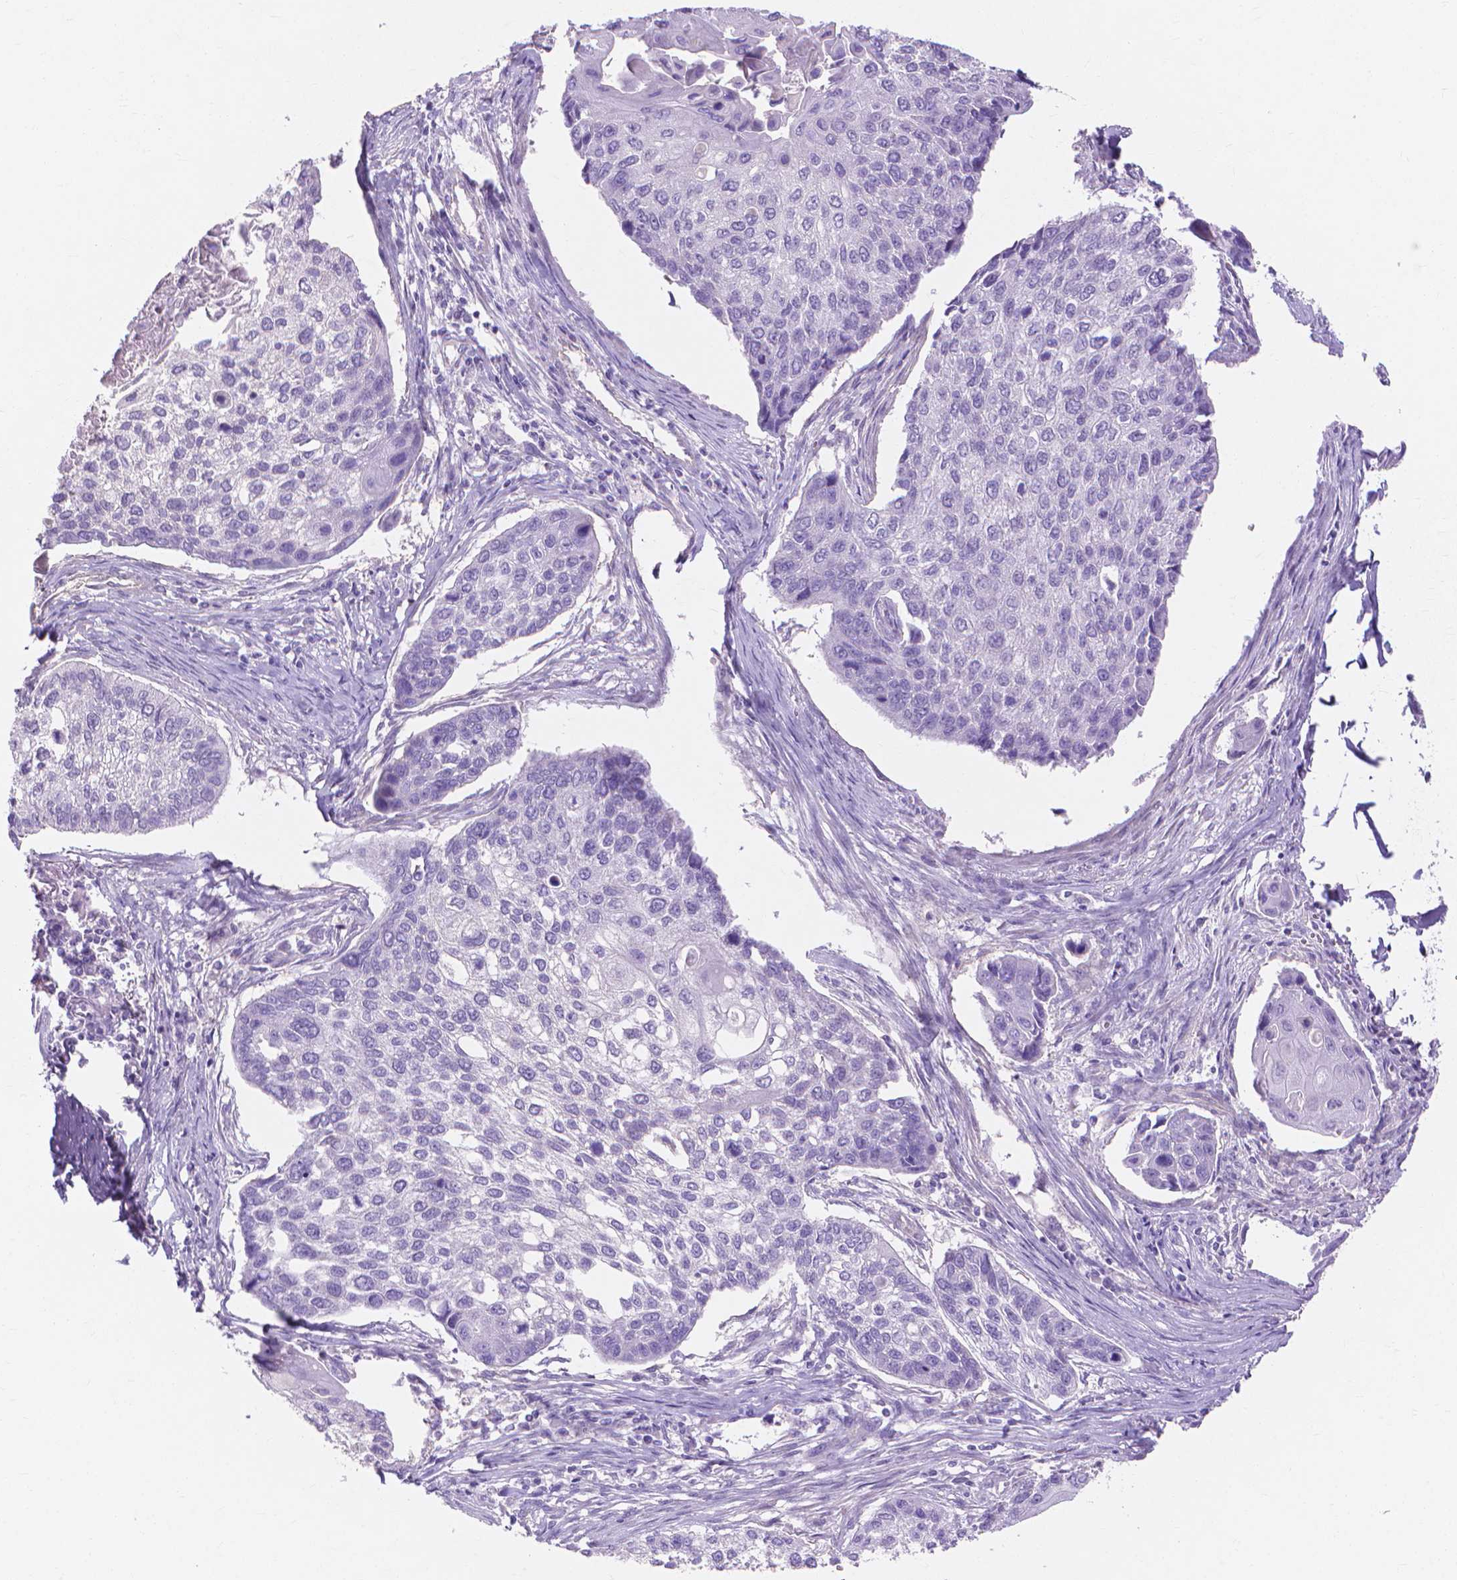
{"staining": {"intensity": "negative", "quantity": "none", "location": "none"}, "tissue": "lung cancer", "cell_type": "Tumor cells", "image_type": "cancer", "snomed": [{"axis": "morphology", "description": "Squamous cell carcinoma, NOS"}, {"axis": "morphology", "description": "Squamous cell carcinoma, metastatic, NOS"}, {"axis": "topography", "description": "Lung"}], "caption": "DAB immunohistochemical staining of squamous cell carcinoma (lung) reveals no significant positivity in tumor cells. The staining is performed using DAB brown chromogen with nuclei counter-stained in using hematoxylin.", "gene": "MBLAC1", "patient": {"sex": "male", "age": 63}}